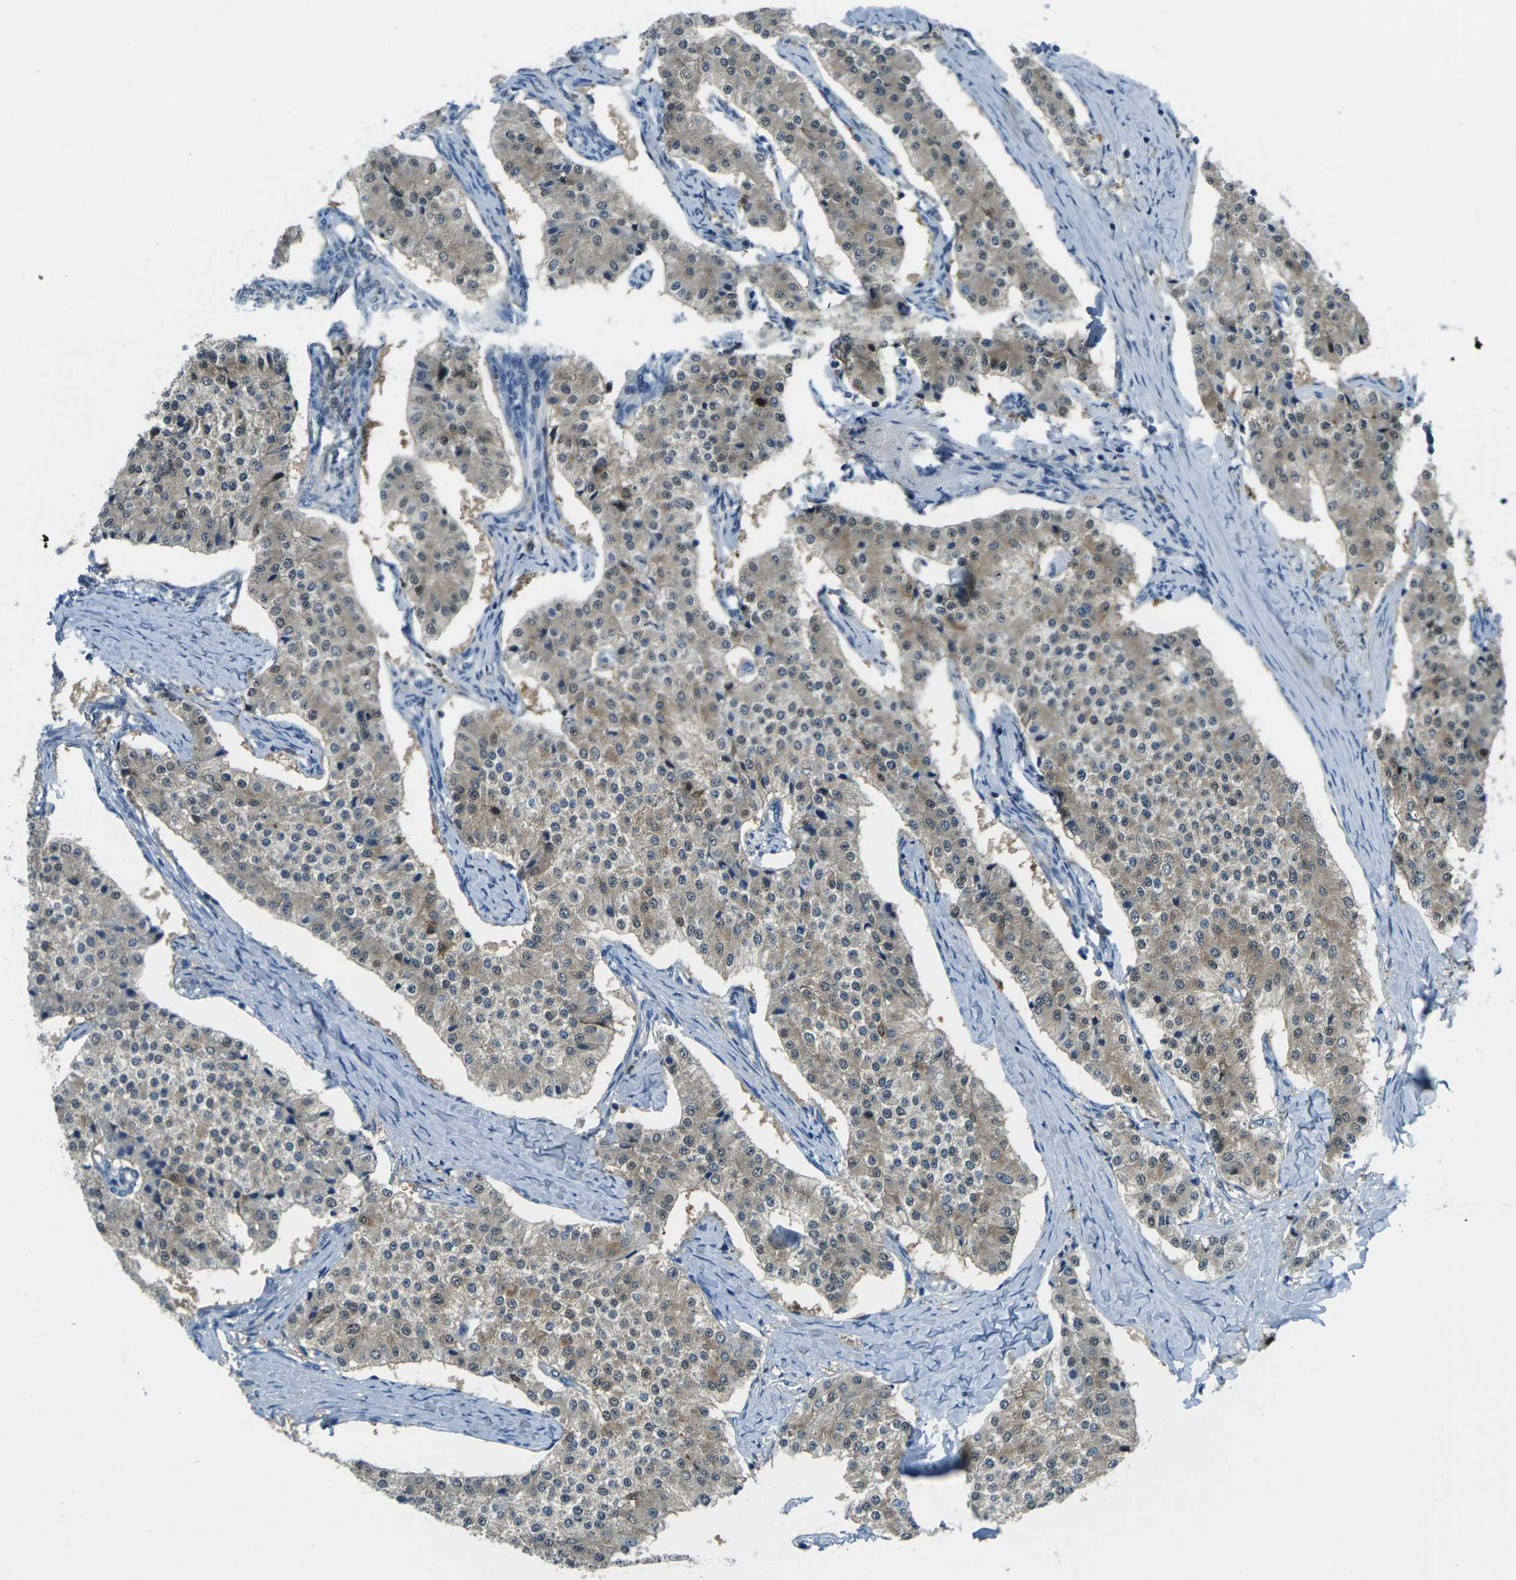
{"staining": {"intensity": "moderate", "quantity": ">75%", "location": "cytoplasmic/membranous,nuclear"}, "tissue": "carcinoid", "cell_type": "Tumor cells", "image_type": "cancer", "snomed": [{"axis": "morphology", "description": "Carcinoid, malignant, NOS"}, {"axis": "topography", "description": "Colon"}], "caption": "Immunohistochemical staining of malignant carcinoid shows moderate cytoplasmic/membranous and nuclear protein expression in approximately >75% of tumor cells. (Stains: DAB in brown, nuclei in blue, Microscopy: brightfield microscopy at high magnification).", "gene": "NANOS2", "patient": {"sex": "female", "age": 52}}